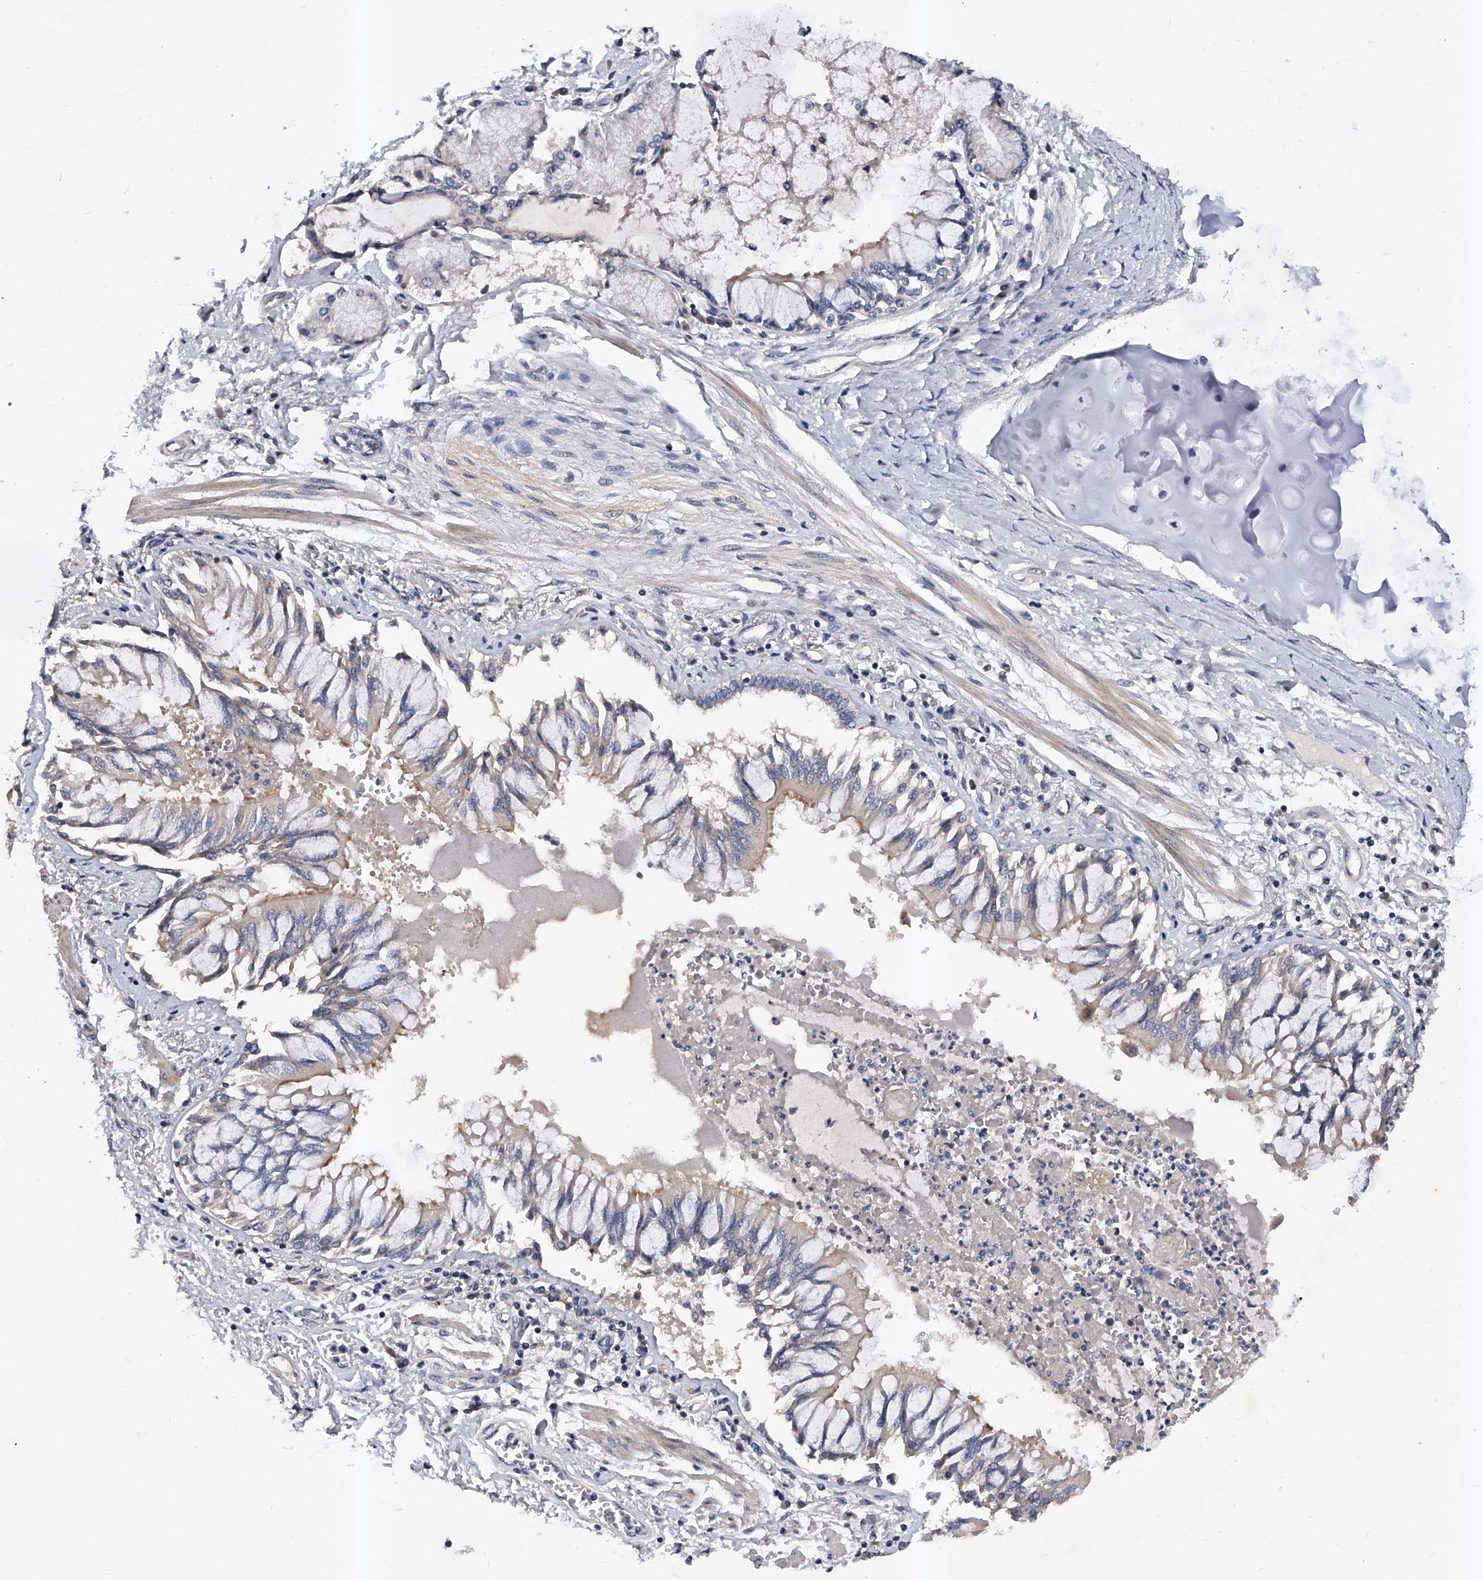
{"staining": {"intensity": "moderate", "quantity": "25%-75%", "location": "cytoplasmic/membranous"}, "tissue": "bronchus", "cell_type": "Respiratory epithelial cells", "image_type": "normal", "snomed": [{"axis": "morphology", "description": "Normal tissue, NOS"}, {"axis": "topography", "description": "Cartilage tissue"}, {"axis": "topography", "description": "Bronchus"}, {"axis": "topography", "description": "Lung"}], "caption": "An immunohistochemistry photomicrograph of normal tissue is shown. Protein staining in brown highlights moderate cytoplasmic/membranous positivity in bronchus within respiratory epithelial cells.", "gene": "ARL4C", "patient": {"sex": "female", "age": 49}}